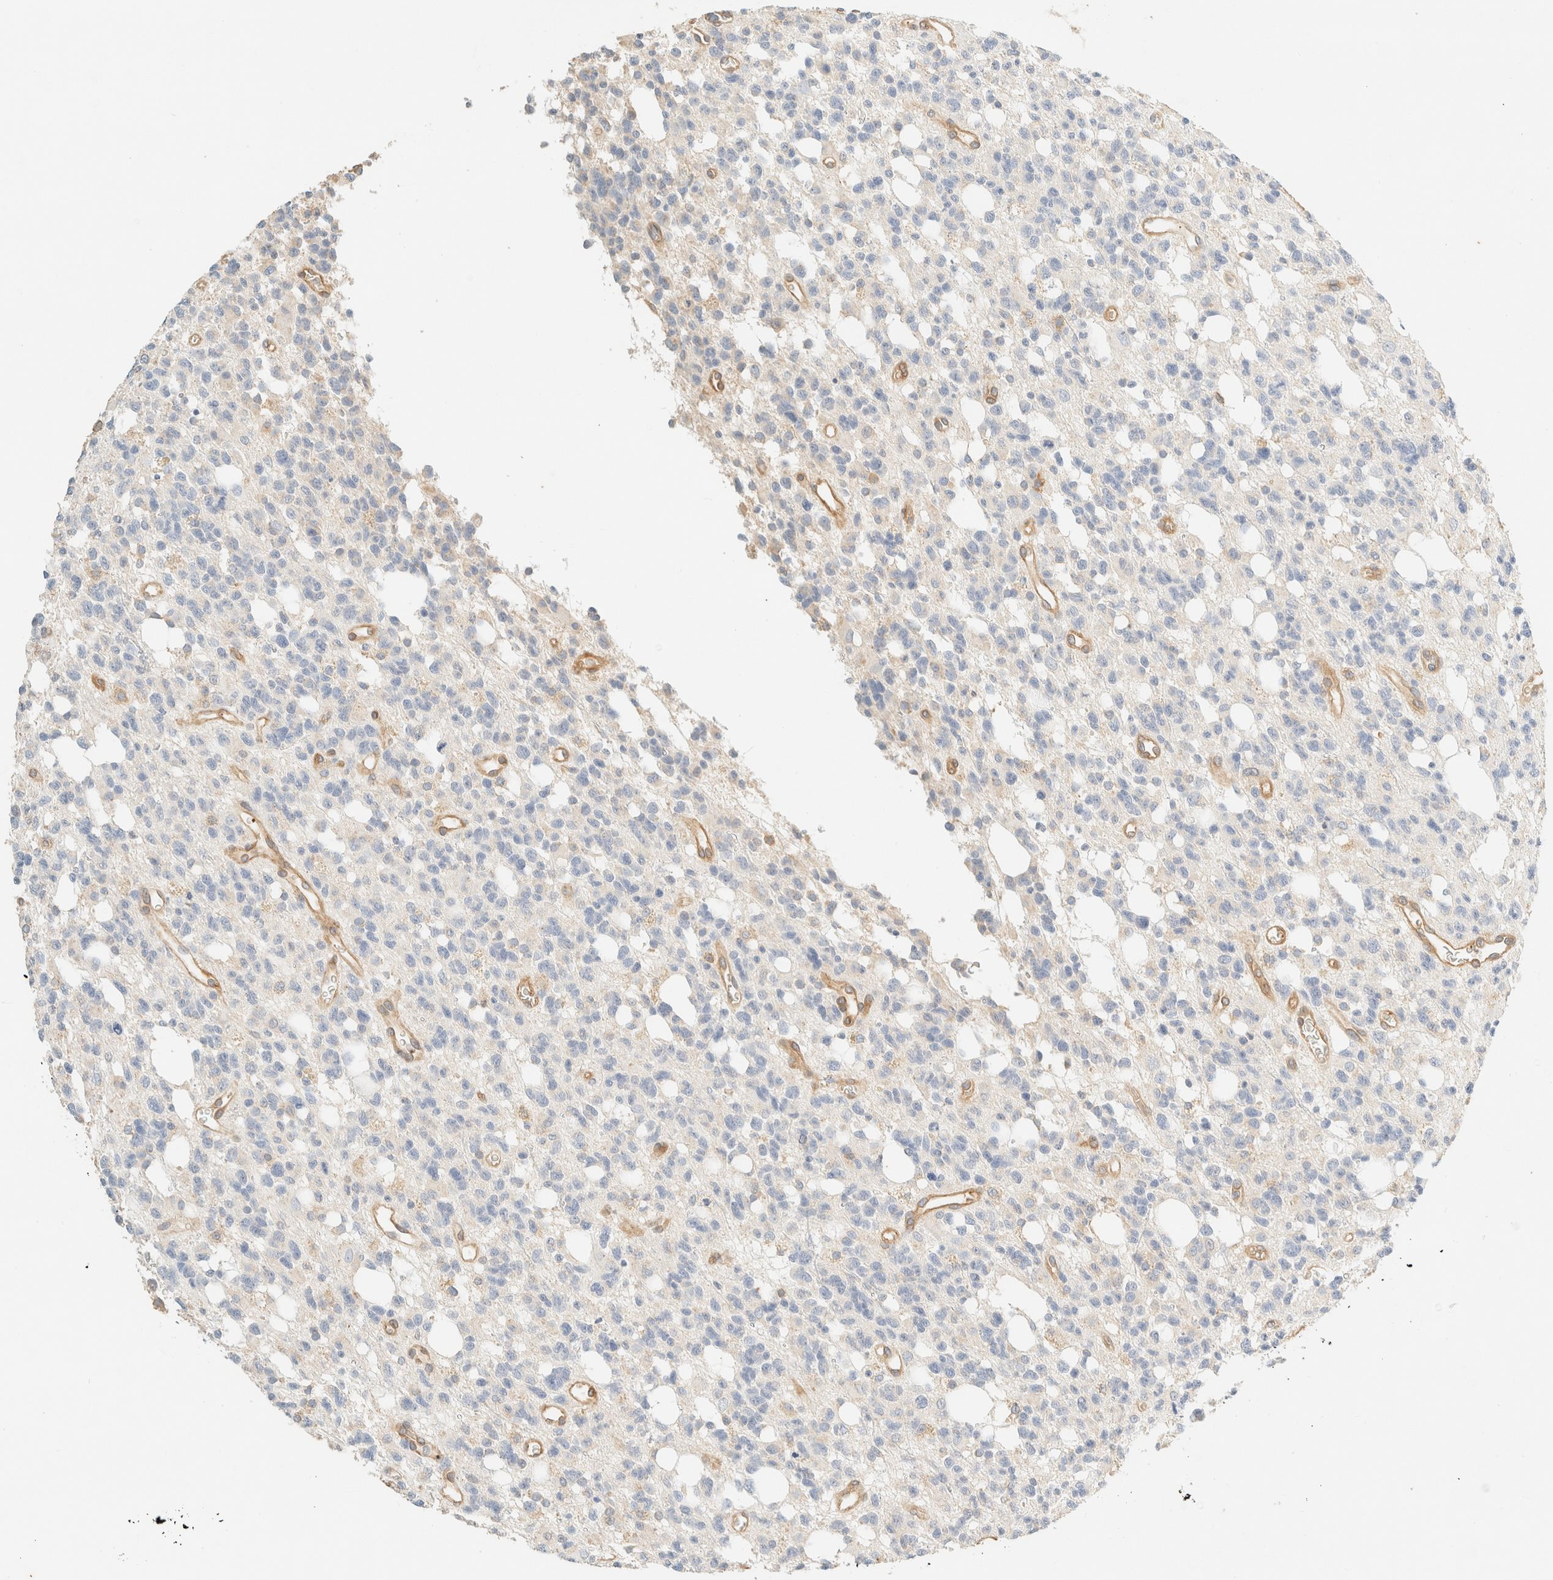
{"staining": {"intensity": "negative", "quantity": "none", "location": "none"}, "tissue": "glioma", "cell_type": "Tumor cells", "image_type": "cancer", "snomed": [{"axis": "morphology", "description": "Glioma, malignant, High grade"}, {"axis": "topography", "description": "Brain"}], "caption": "Immunohistochemistry micrograph of neoplastic tissue: human malignant high-grade glioma stained with DAB demonstrates no significant protein staining in tumor cells.", "gene": "FHOD1", "patient": {"sex": "female", "age": 62}}